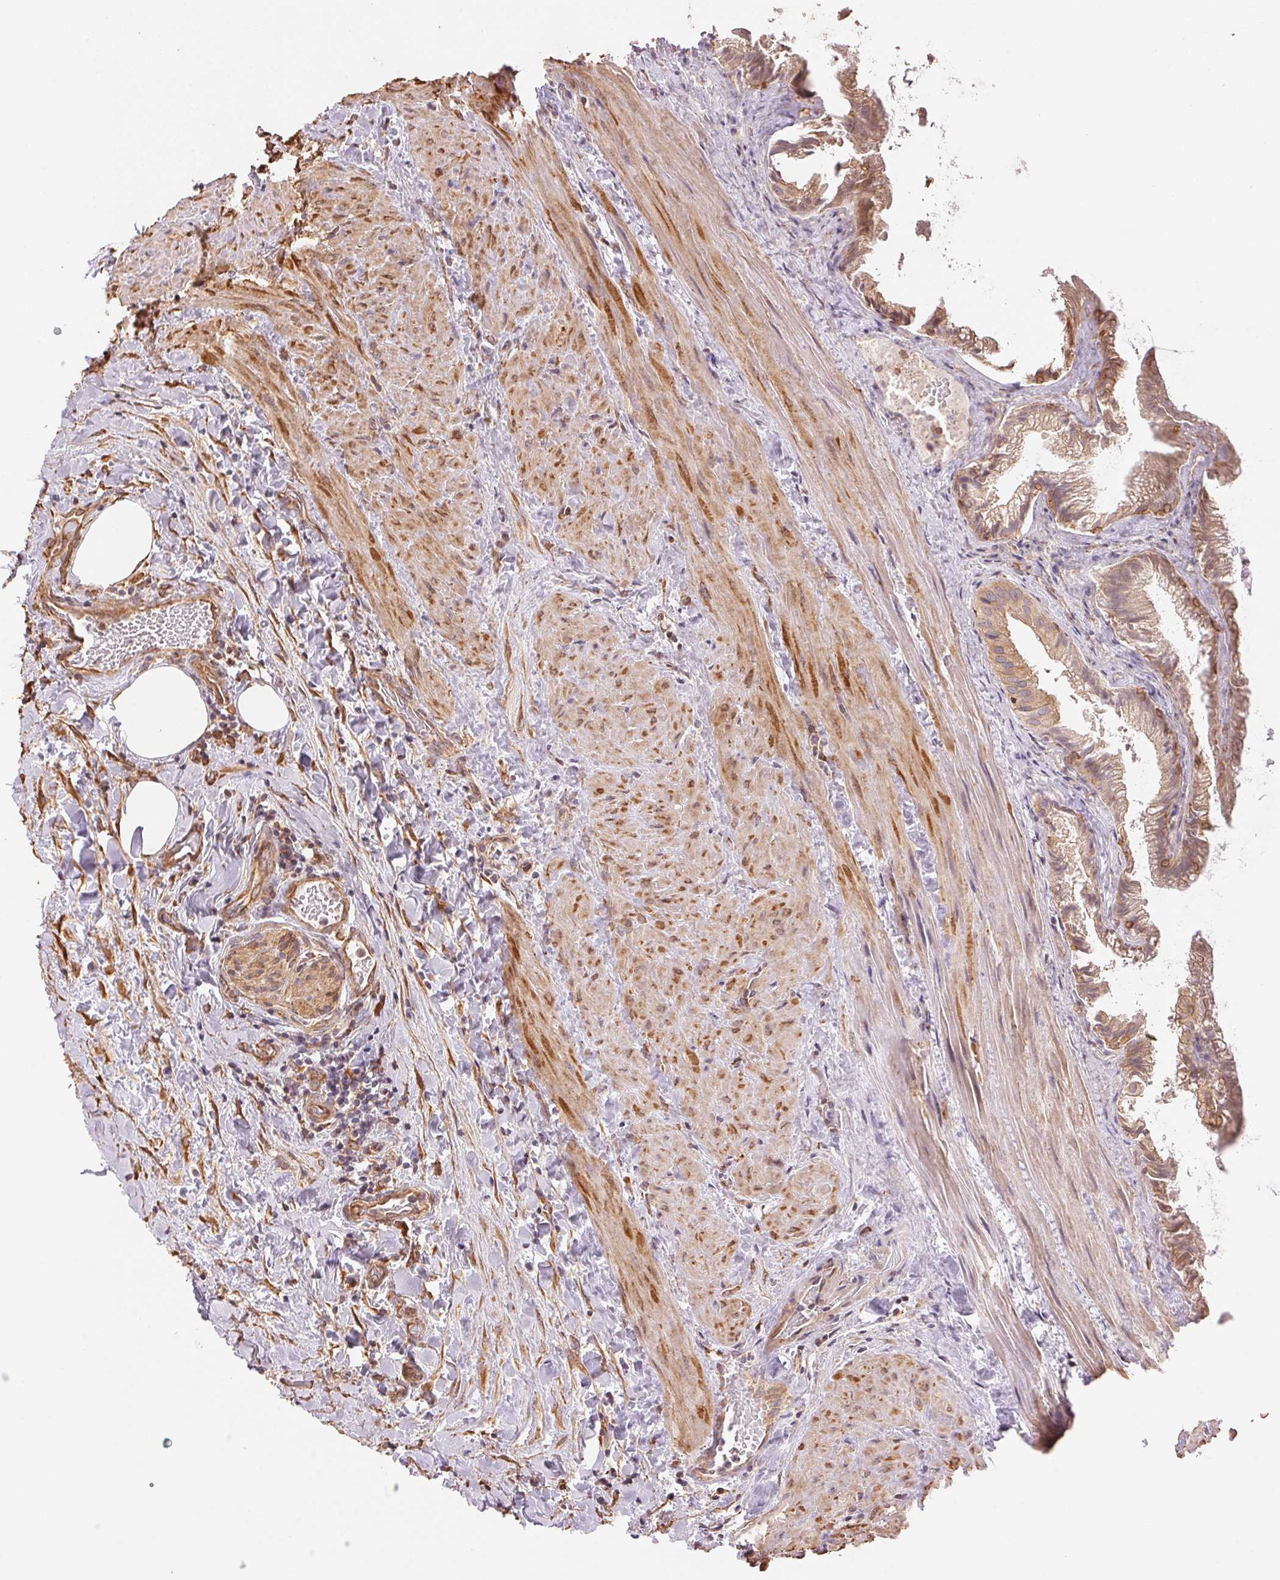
{"staining": {"intensity": "weak", "quantity": ">75%", "location": "cytoplasmic/membranous"}, "tissue": "gallbladder", "cell_type": "Glandular cells", "image_type": "normal", "snomed": [{"axis": "morphology", "description": "Normal tissue, NOS"}, {"axis": "topography", "description": "Gallbladder"}], "caption": "Immunohistochemical staining of unremarkable human gallbladder exhibits weak cytoplasmic/membranous protein positivity in about >75% of glandular cells.", "gene": "C6orf163", "patient": {"sex": "male", "age": 70}}